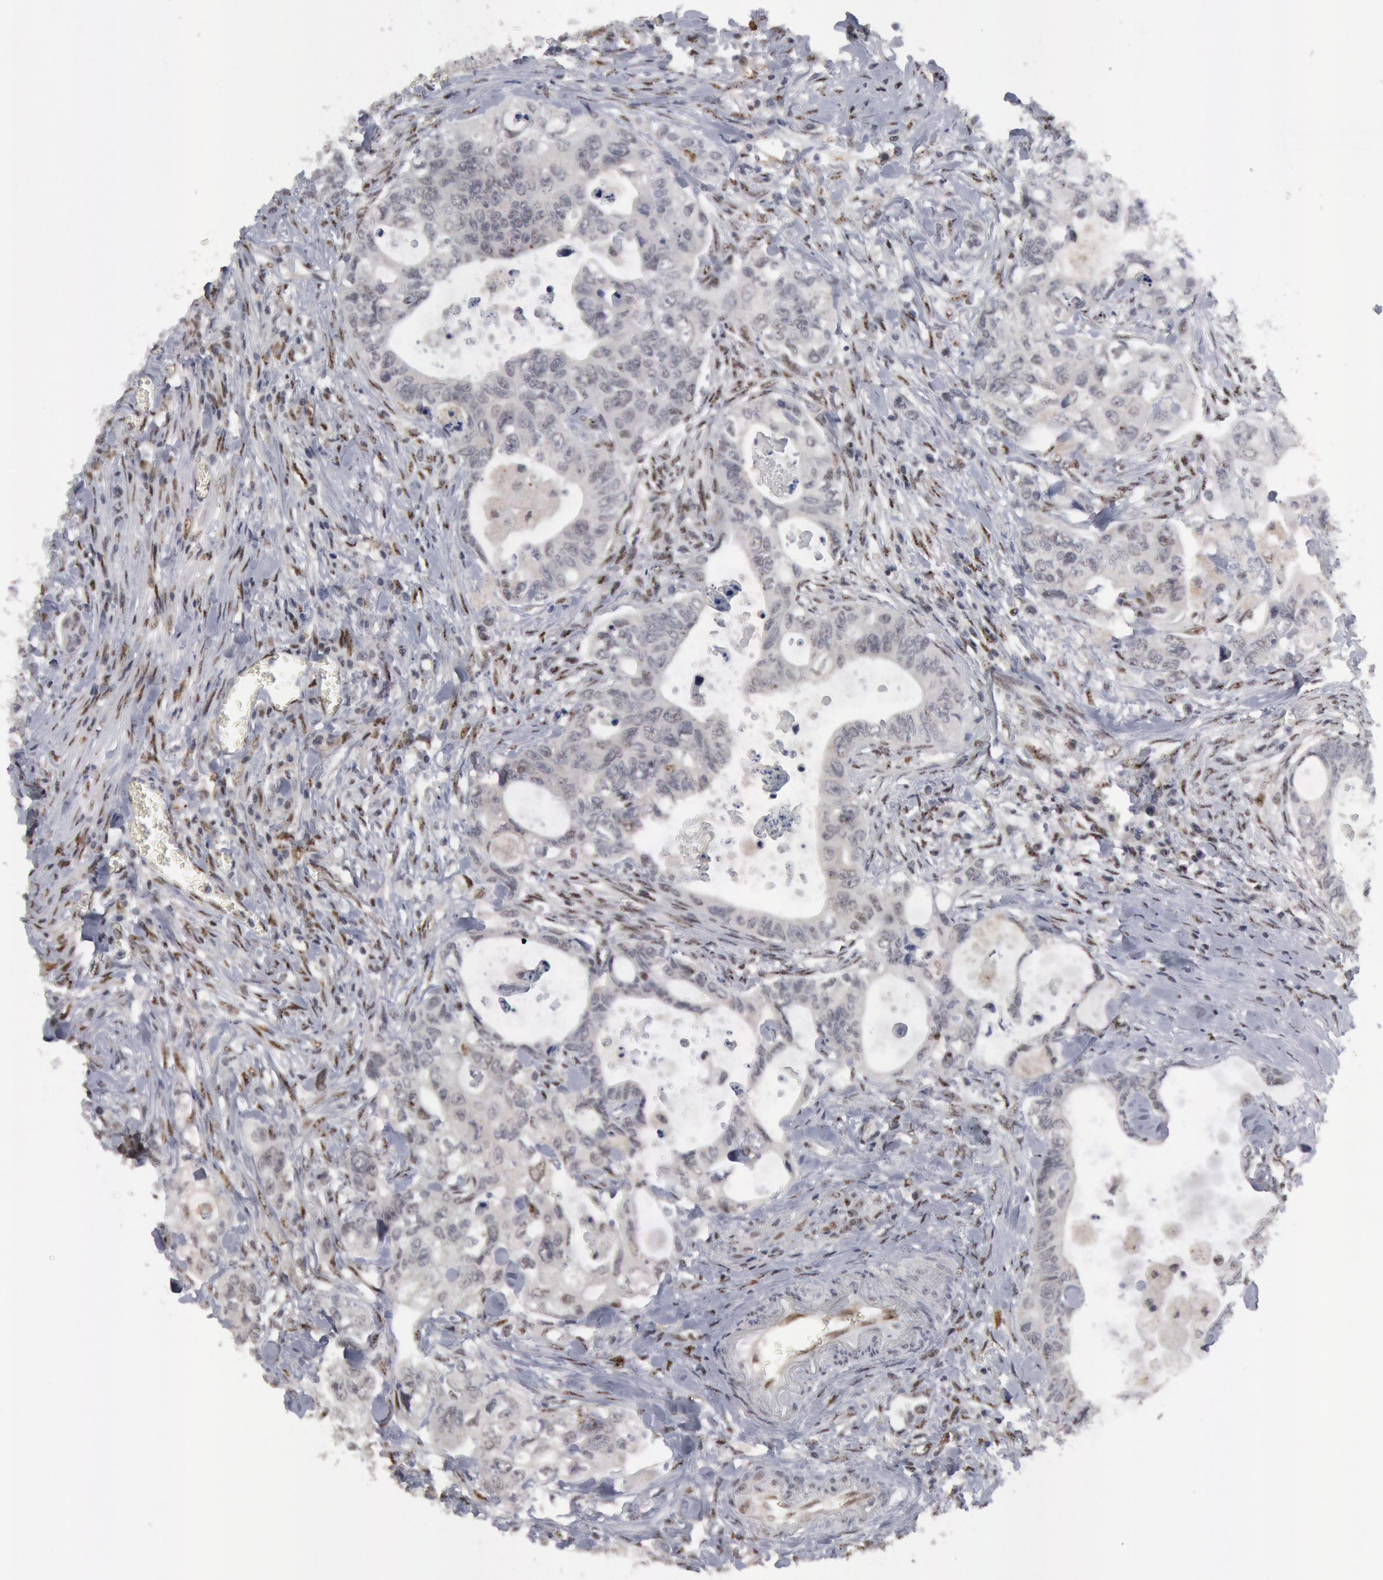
{"staining": {"intensity": "negative", "quantity": "none", "location": "none"}, "tissue": "colorectal cancer", "cell_type": "Tumor cells", "image_type": "cancer", "snomed": [{"axis": "morphology", "description": "Adenocarcinoma, NOS"}, {"axis": "topography", "description": "Rectum"}], "caption": "High magnification brightfield microscopy of colorectal adenocarcinoma stained with DAB (3,3'-diaminobenzidine) (brown) and counterstained with hematoxylin (blue): tumor cells show no significant expression.", "gene": "FOXO1", "patient": {"sex": "female", "age": 57}}